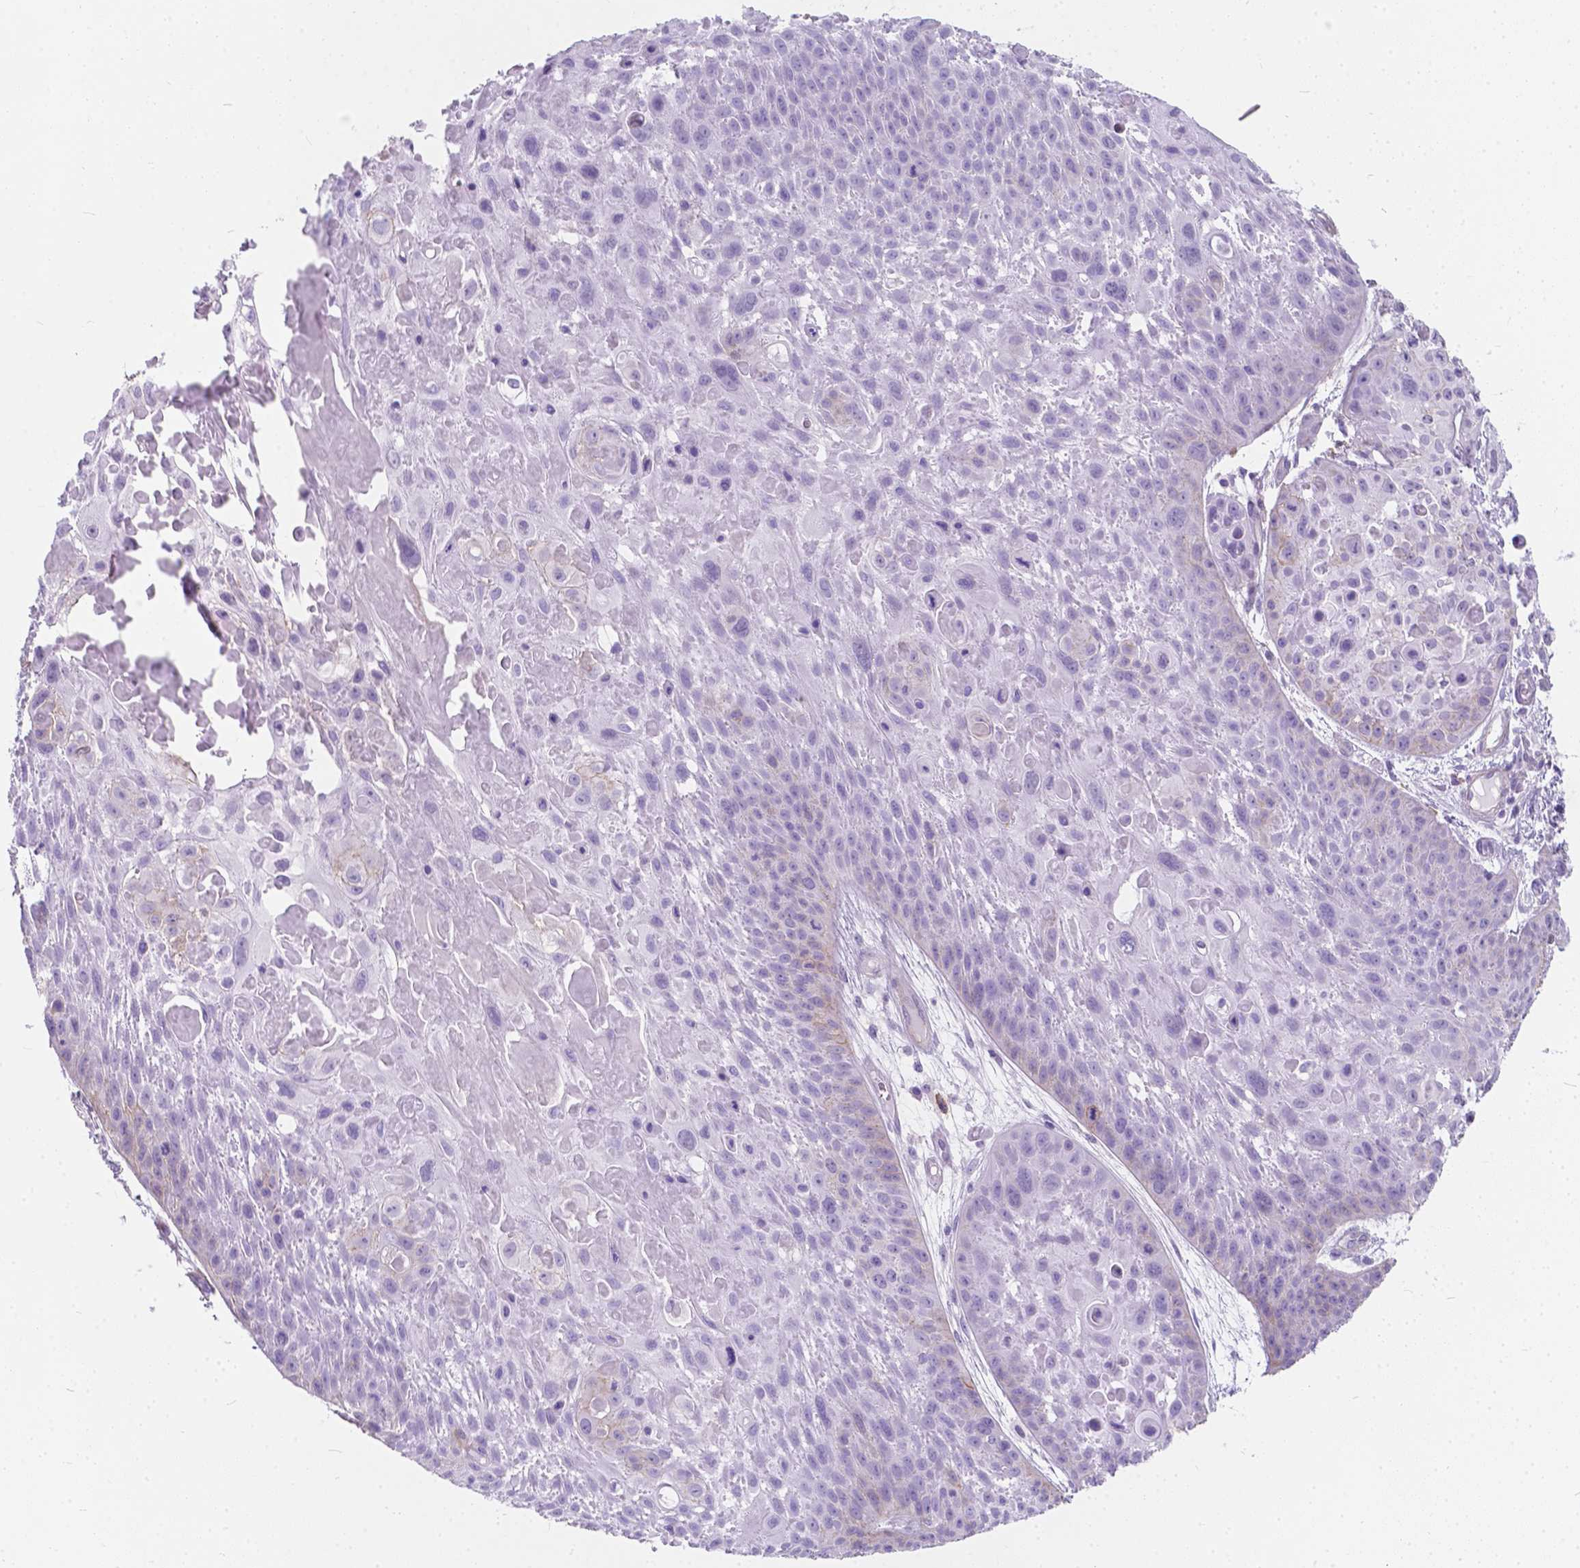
{"staining": {"intensity": "negative", "quantity": "none", "location": "none"}, "tissue": "skin cancer", "cell_type": "Tumor cells", "image_type": "cancer", "snomed": [{"axis": "morphology", "description": "Squamous cell carcinoma, NOS"}, {"axis": "topography", "description": "Skin"}, {"axis": "topography", "description": "Anal"}], "caption": "Immunohistochemistry (IHC) image of neoplastic tissue: human skin cancer stained with DAB (3,3'-diaminobenzidine) demonstrates no significant protein staining in tumor cells. (DAB (3,3'-diaminobenzidine) immunohistochemistry visualized using brightfield microscopy, high magnification).", "gene": "KIAA0040", "patient": {"sex": "female", "age": 75}}